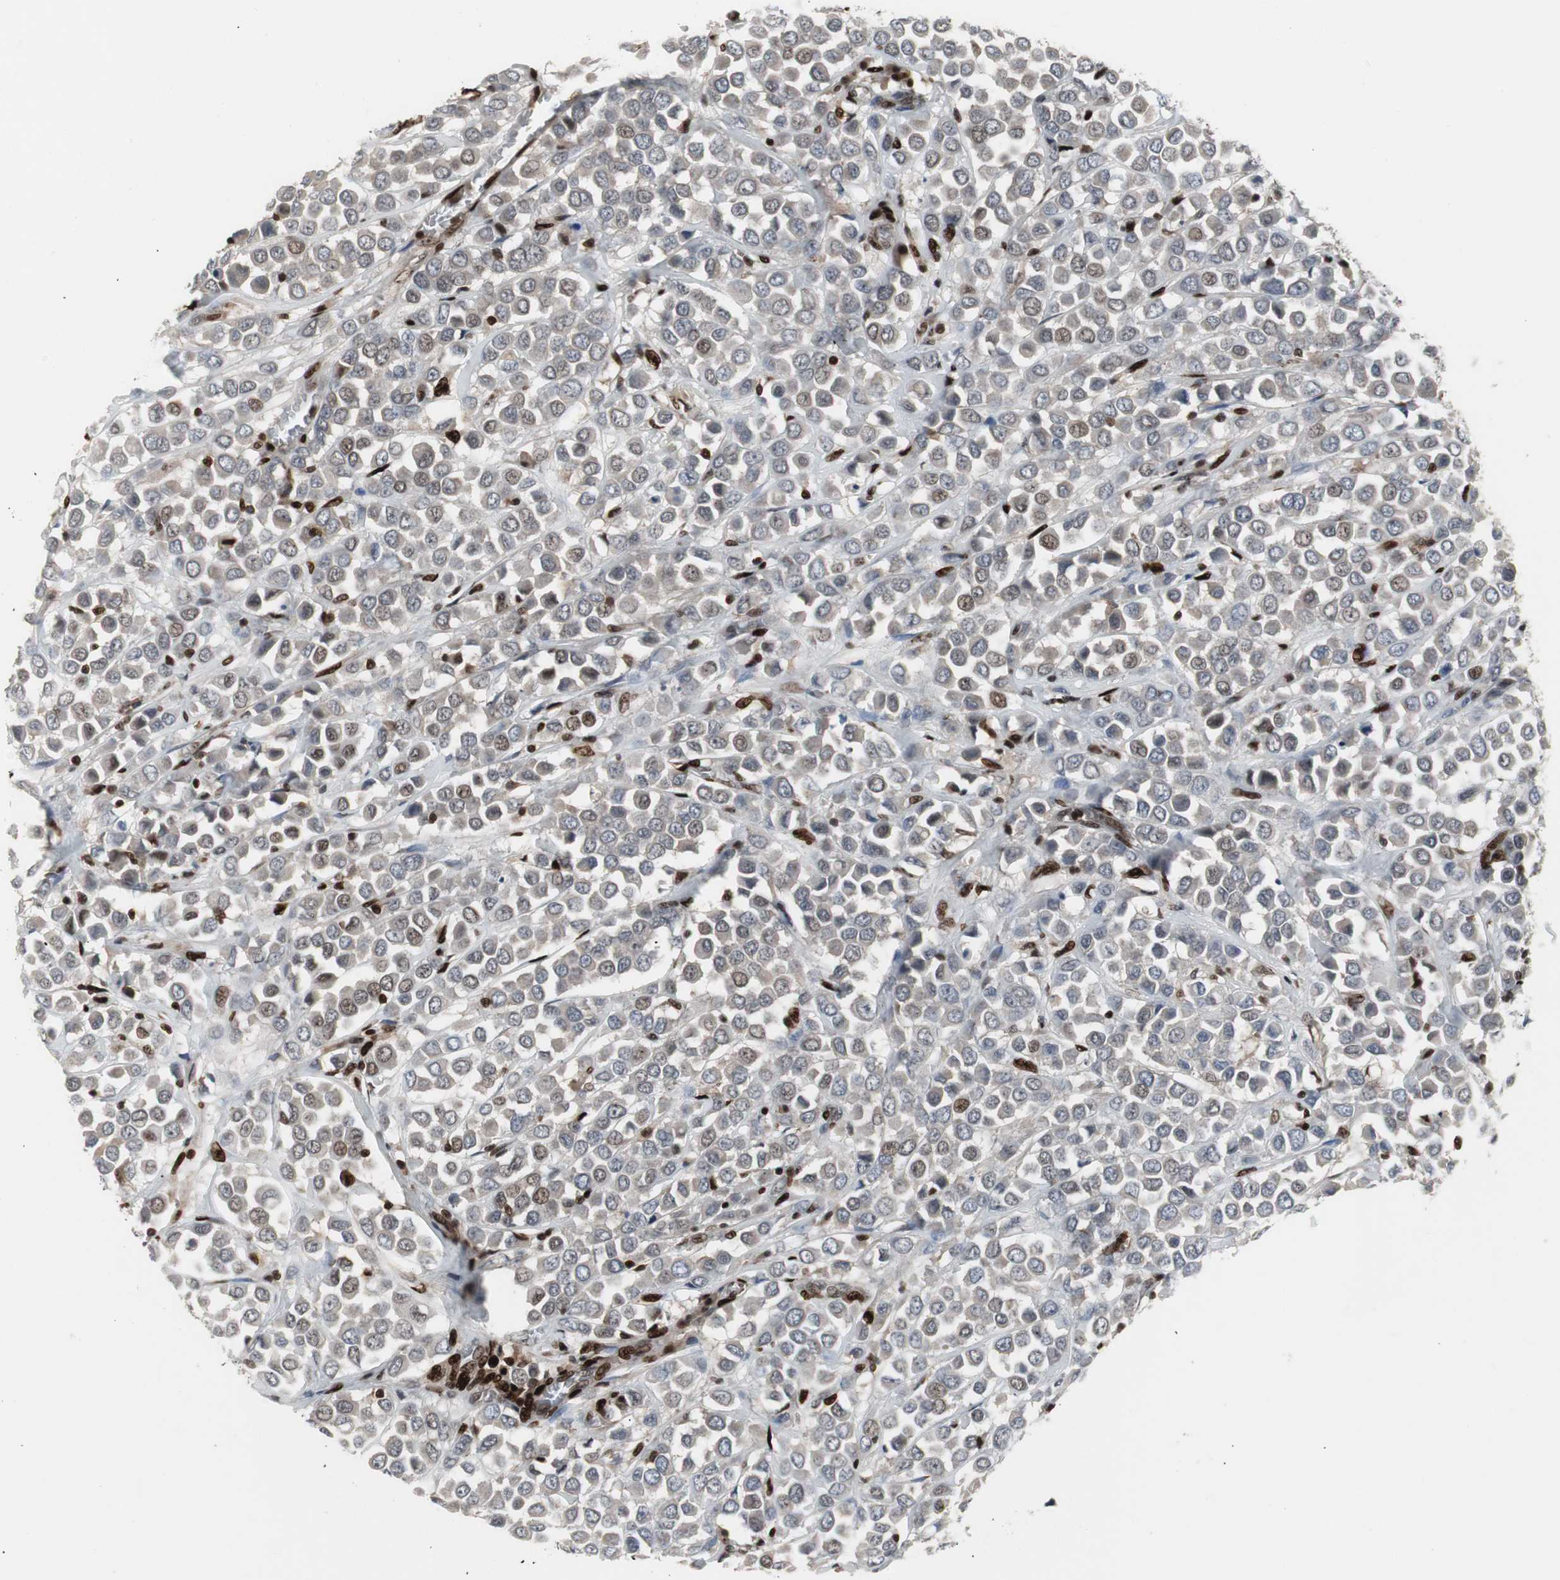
{"staining": {"intensity": "moderate", "quantity": "<25%", "location": "nuclear"}, "tissue": "breast cancer", "cell_type": "Tumor cells", "image_type": "cancer", "snomed": [{"axis": "morphology", "description": "Duct carcinoma"}, {"axis": "topography", "description": "Breast"}], "caption": "Brown immunohistochemical staining in human breast infiltrating ductal carcinoma demonstrates moderate nuclear expression in approximately <25% of tumor cells.", "gene": "GRK2", "patient": {"sex": "female", "age": 61}}